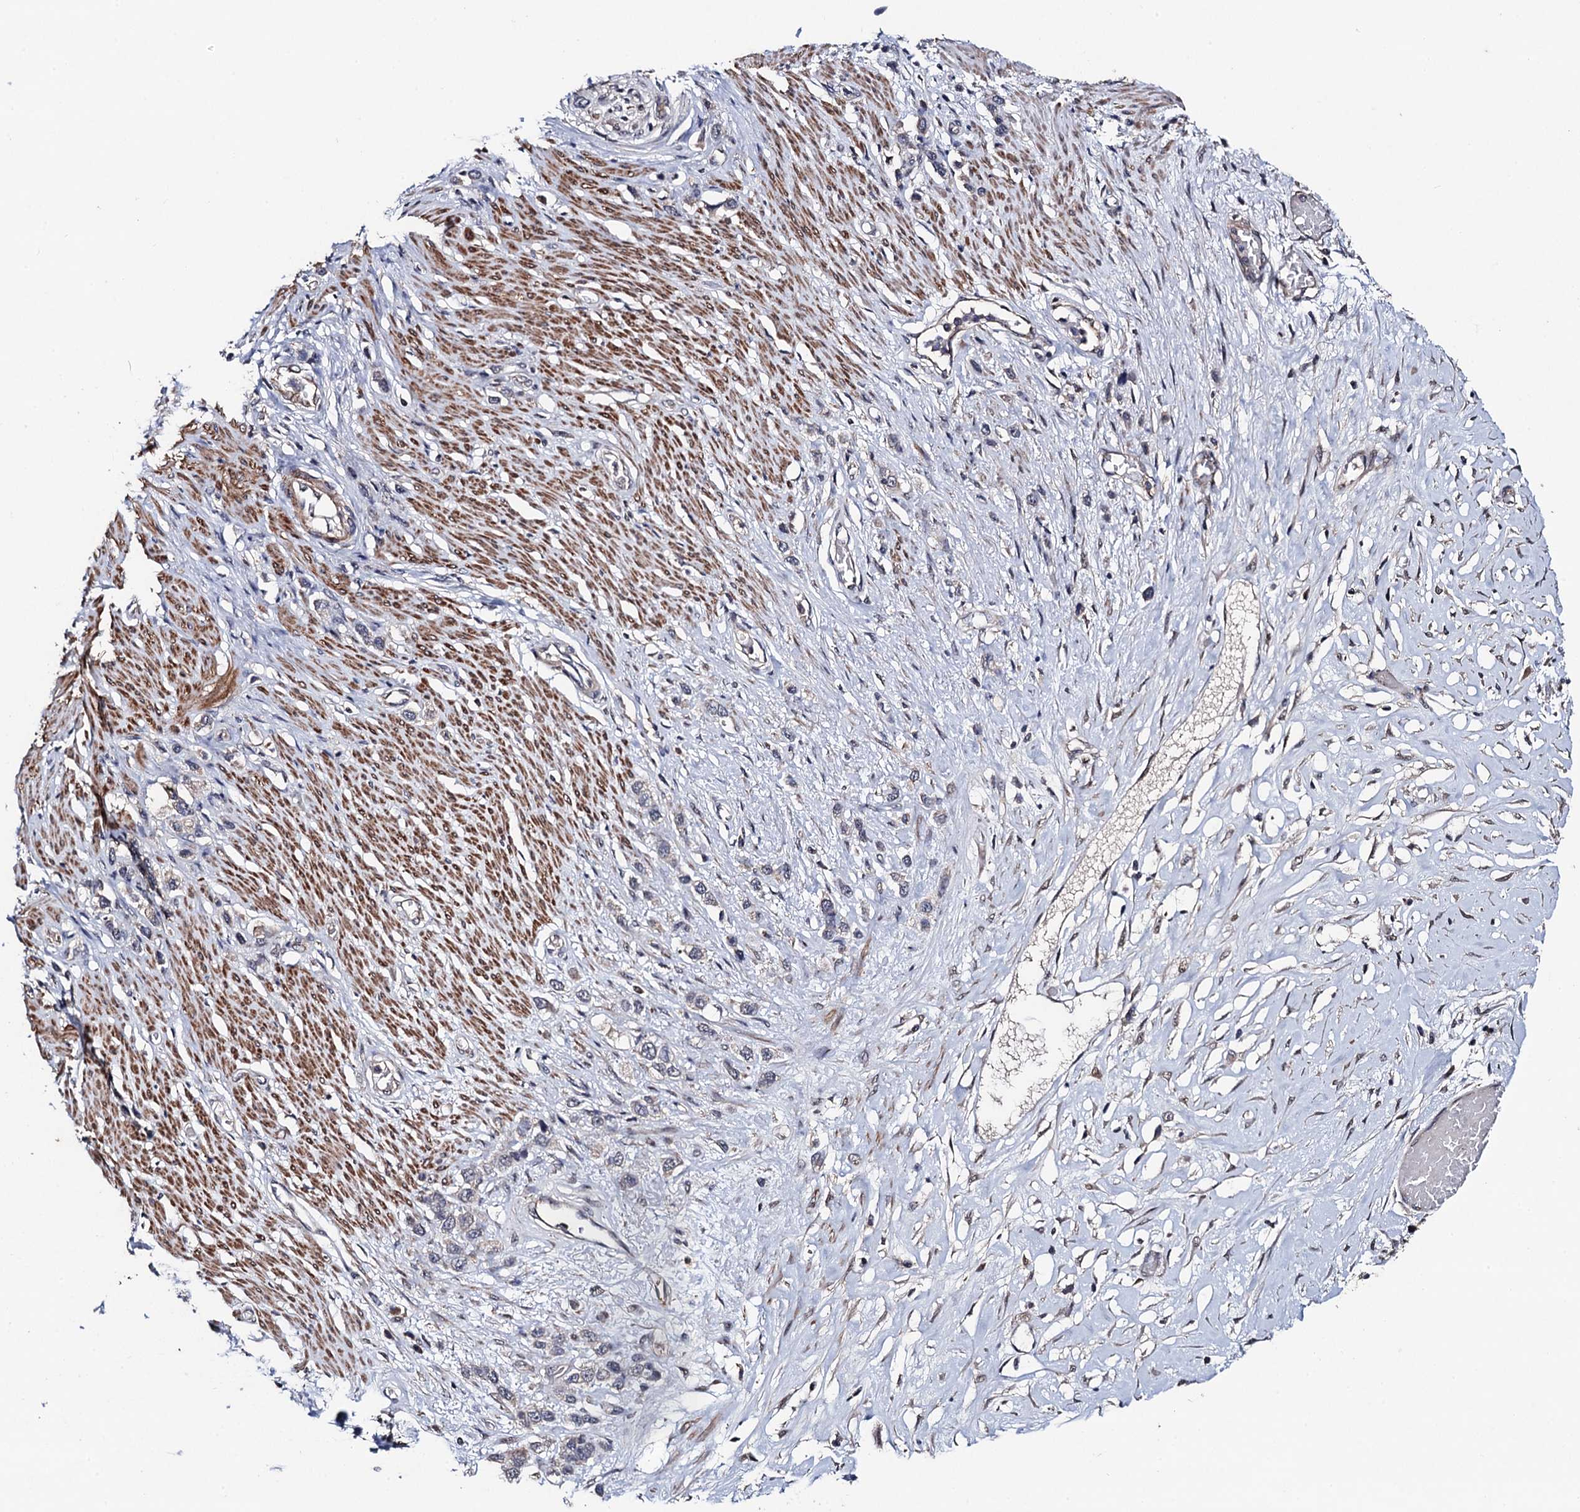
{"staining": {"intensity": "negative", "quantity": "none", "location": "none"}, "tissue": "stomach cancer", "cell_type": "Tumor cells", "image_type": "cancer", "snomed": [{"axis": "morphology", "description": "Adenocarcinoma, NOS"}, {"axis": "morphology", "description": "Adenocarcinoma, High grade"}, {"axis": "topography", "description": "Stomach, upper"}, {"axis": "topography", "description": "Stomach, lower"}], "caption": "Immunohistochemistry (IHC) of stomach adenocarcinoma (high-grade) reveals no staining in tumor cells.", "gene": "PPTC7", "patient": {"sex": "female", "age": 65}}